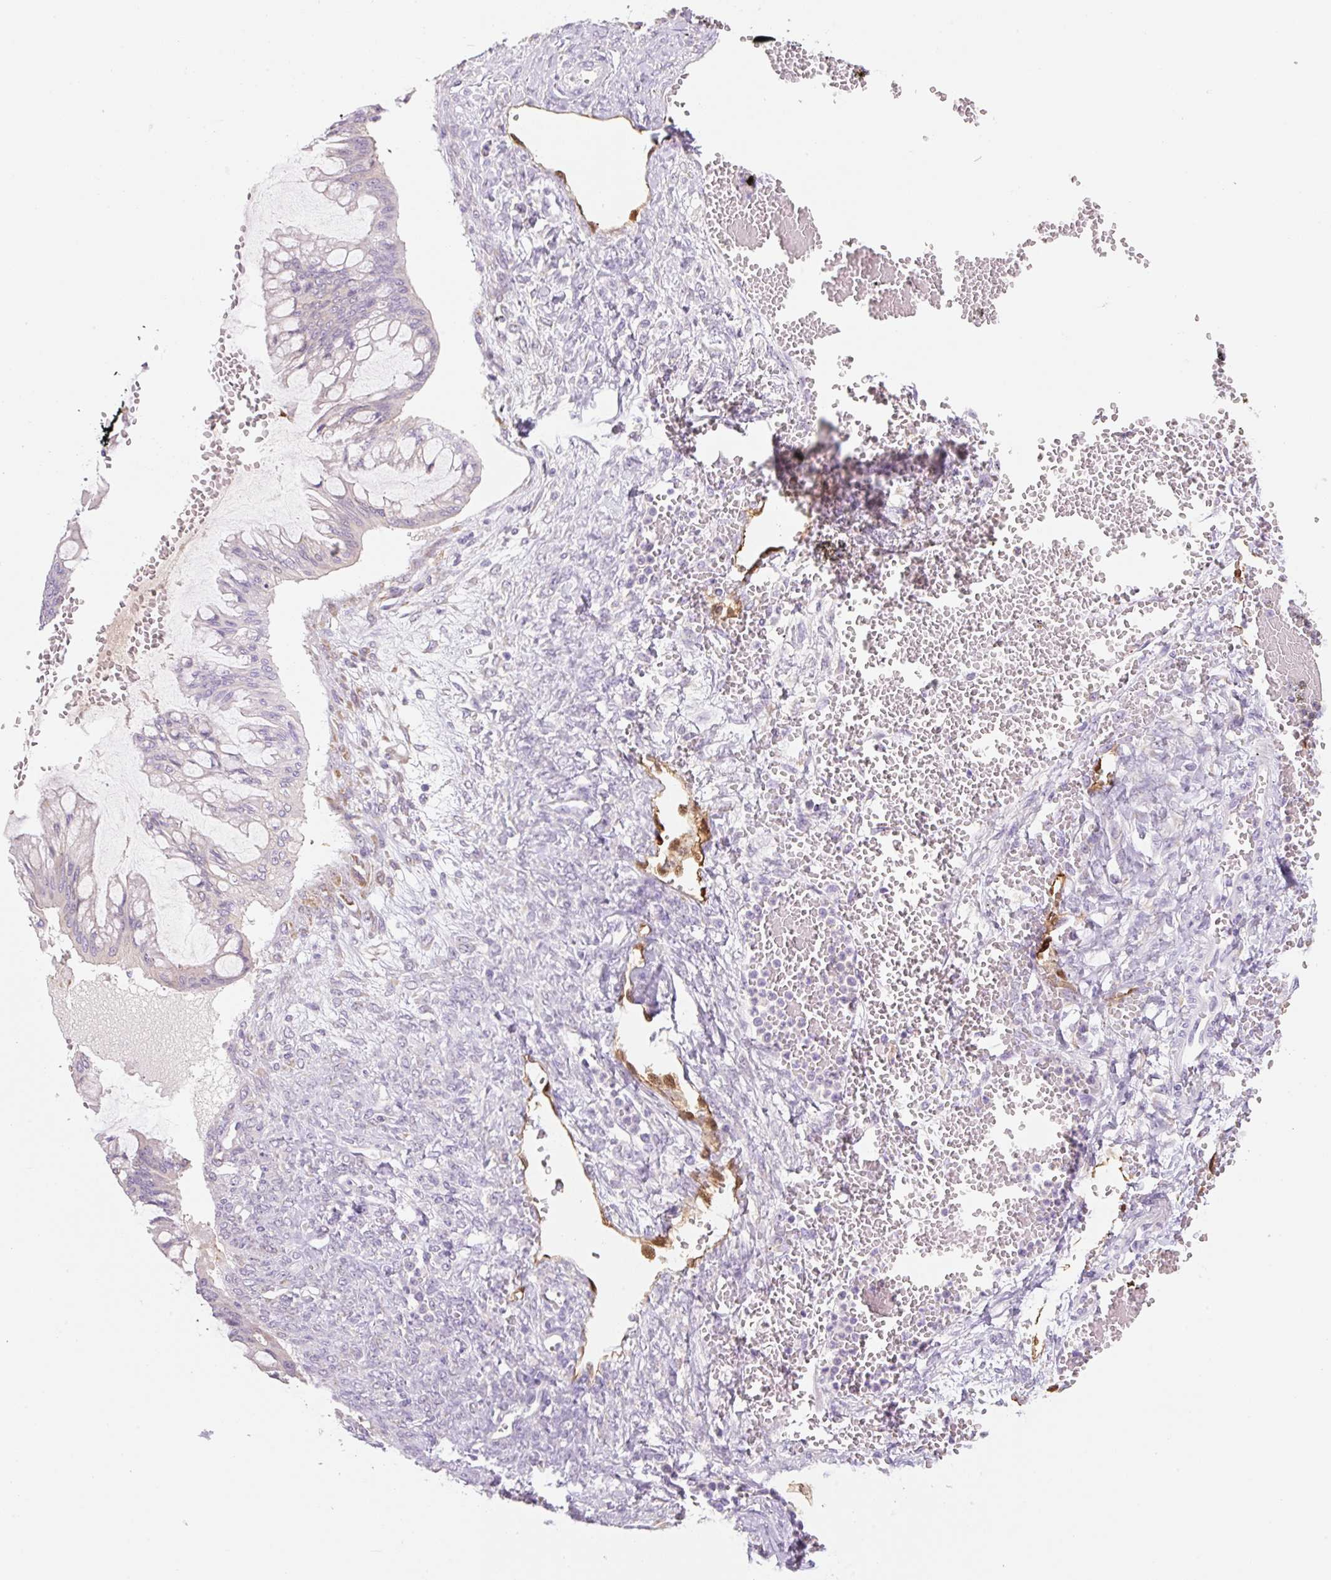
{"staining": {"intensity": "negative", "quantity": "none", "location": "none"}, "tissue": "ovarian cancer", "cell_type": "Tumor cells", "image_type": "cancer", "snomed": [{"axis": "morphology", "description": "Cystadenocarcinoma, mucinous, NOS"}, {"axis": "topography", "description": "Ovary"}], "caption": "IHC micrograph of neoplastic tissue: mucinous cystadenocarcinoma (ovarian) stained with DAB displays no significant protein staining in tumor cells.", "gene": "FABP5", "patient": {"sex": "female", "age": 73}}